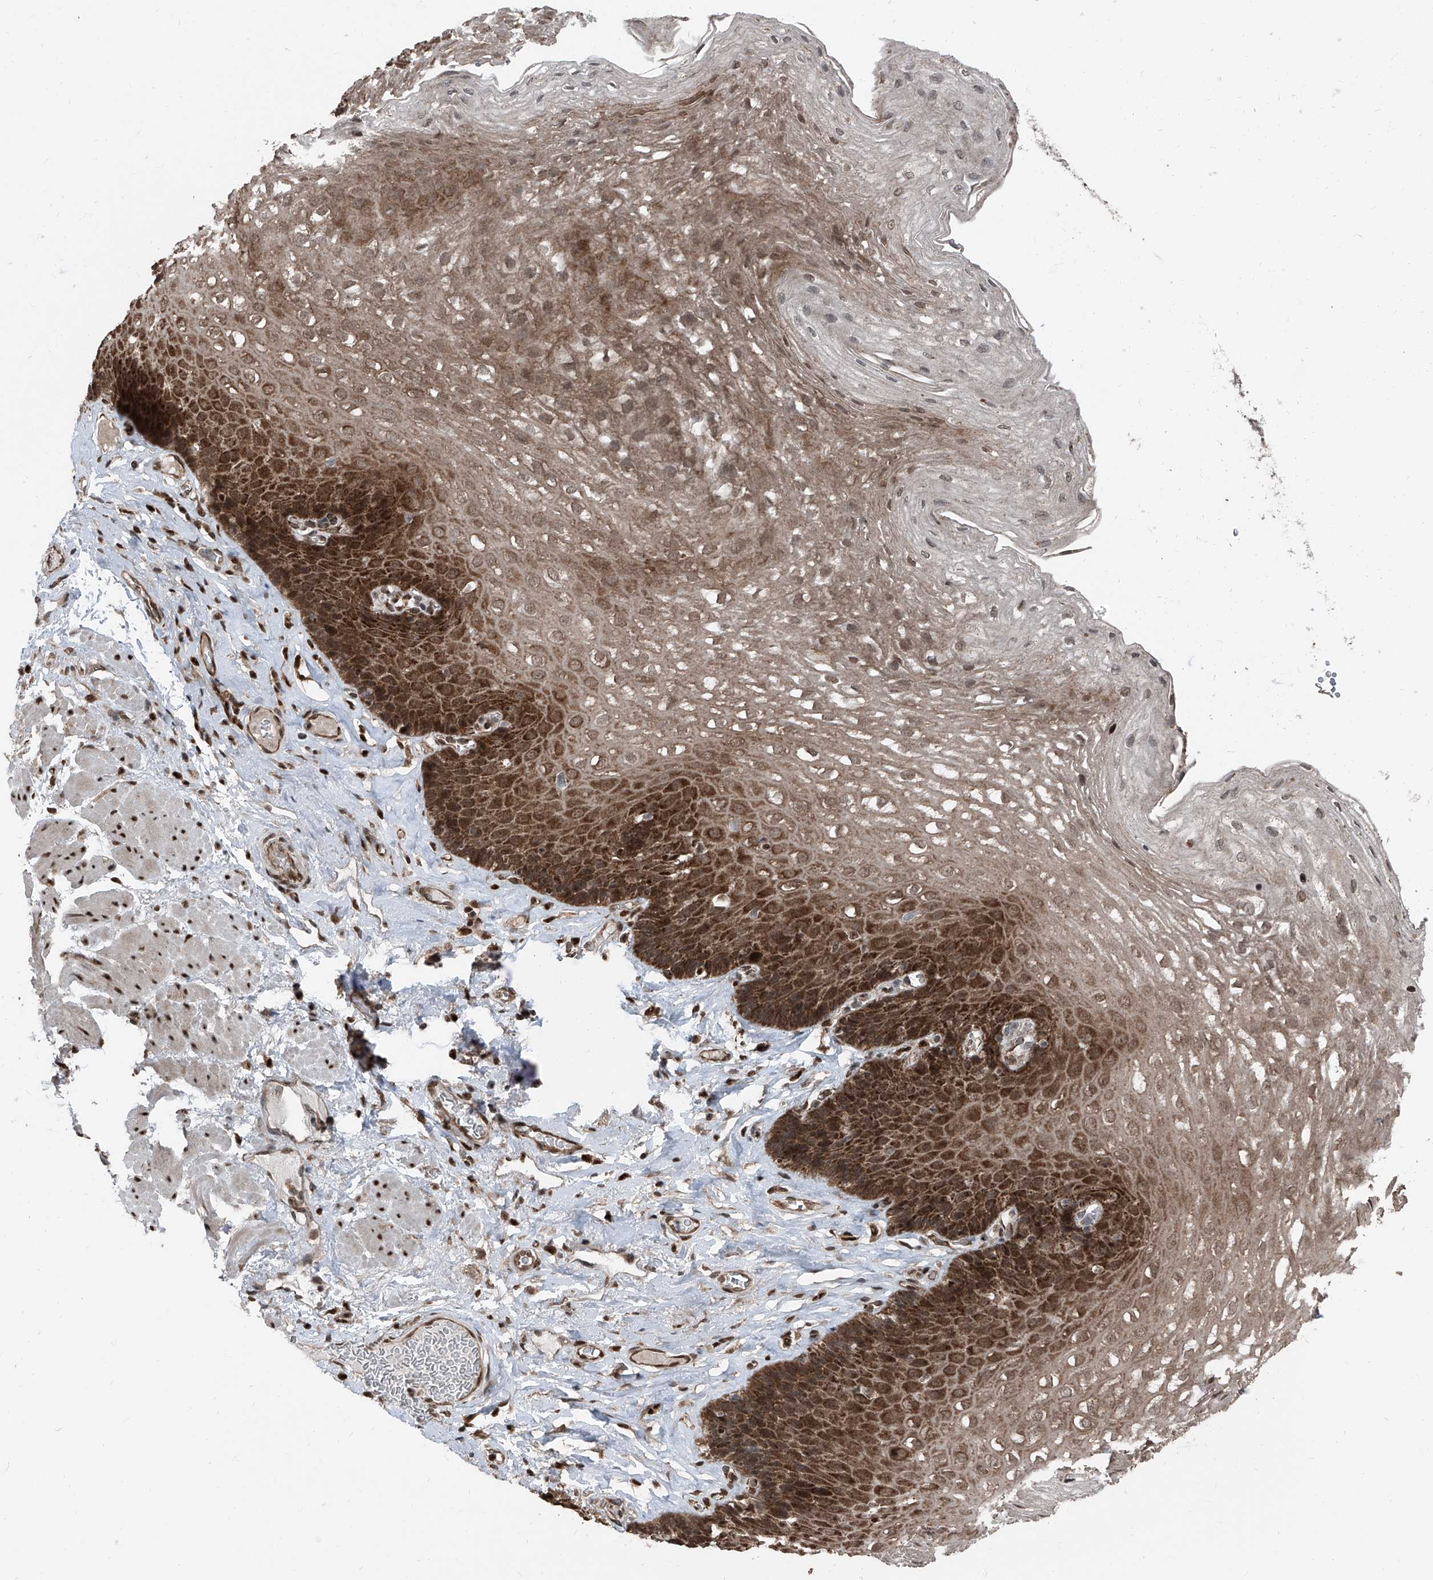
{"staining": {"intensity": "strong", "quantity": ">75%", "location": "cytoplasmic/membranous,nuclear"}, "tissue": "esophagus", "cell_type": "Squamous epithelial cells", "image_type": "normal", "snomed": [{"axis": "morphology", "description": "Normal tissue, NOS"}, {"axis": "topography", "description": "Esophagus"}], "caption": "A high amount of strong cytoplasmic/membranous,nuclear staining is identified in approximately >75% of squamous epithelial cells in unremarkable esophagus.", "gene": "FKBP5", "patient": {"sex": "female", "age": 66}}